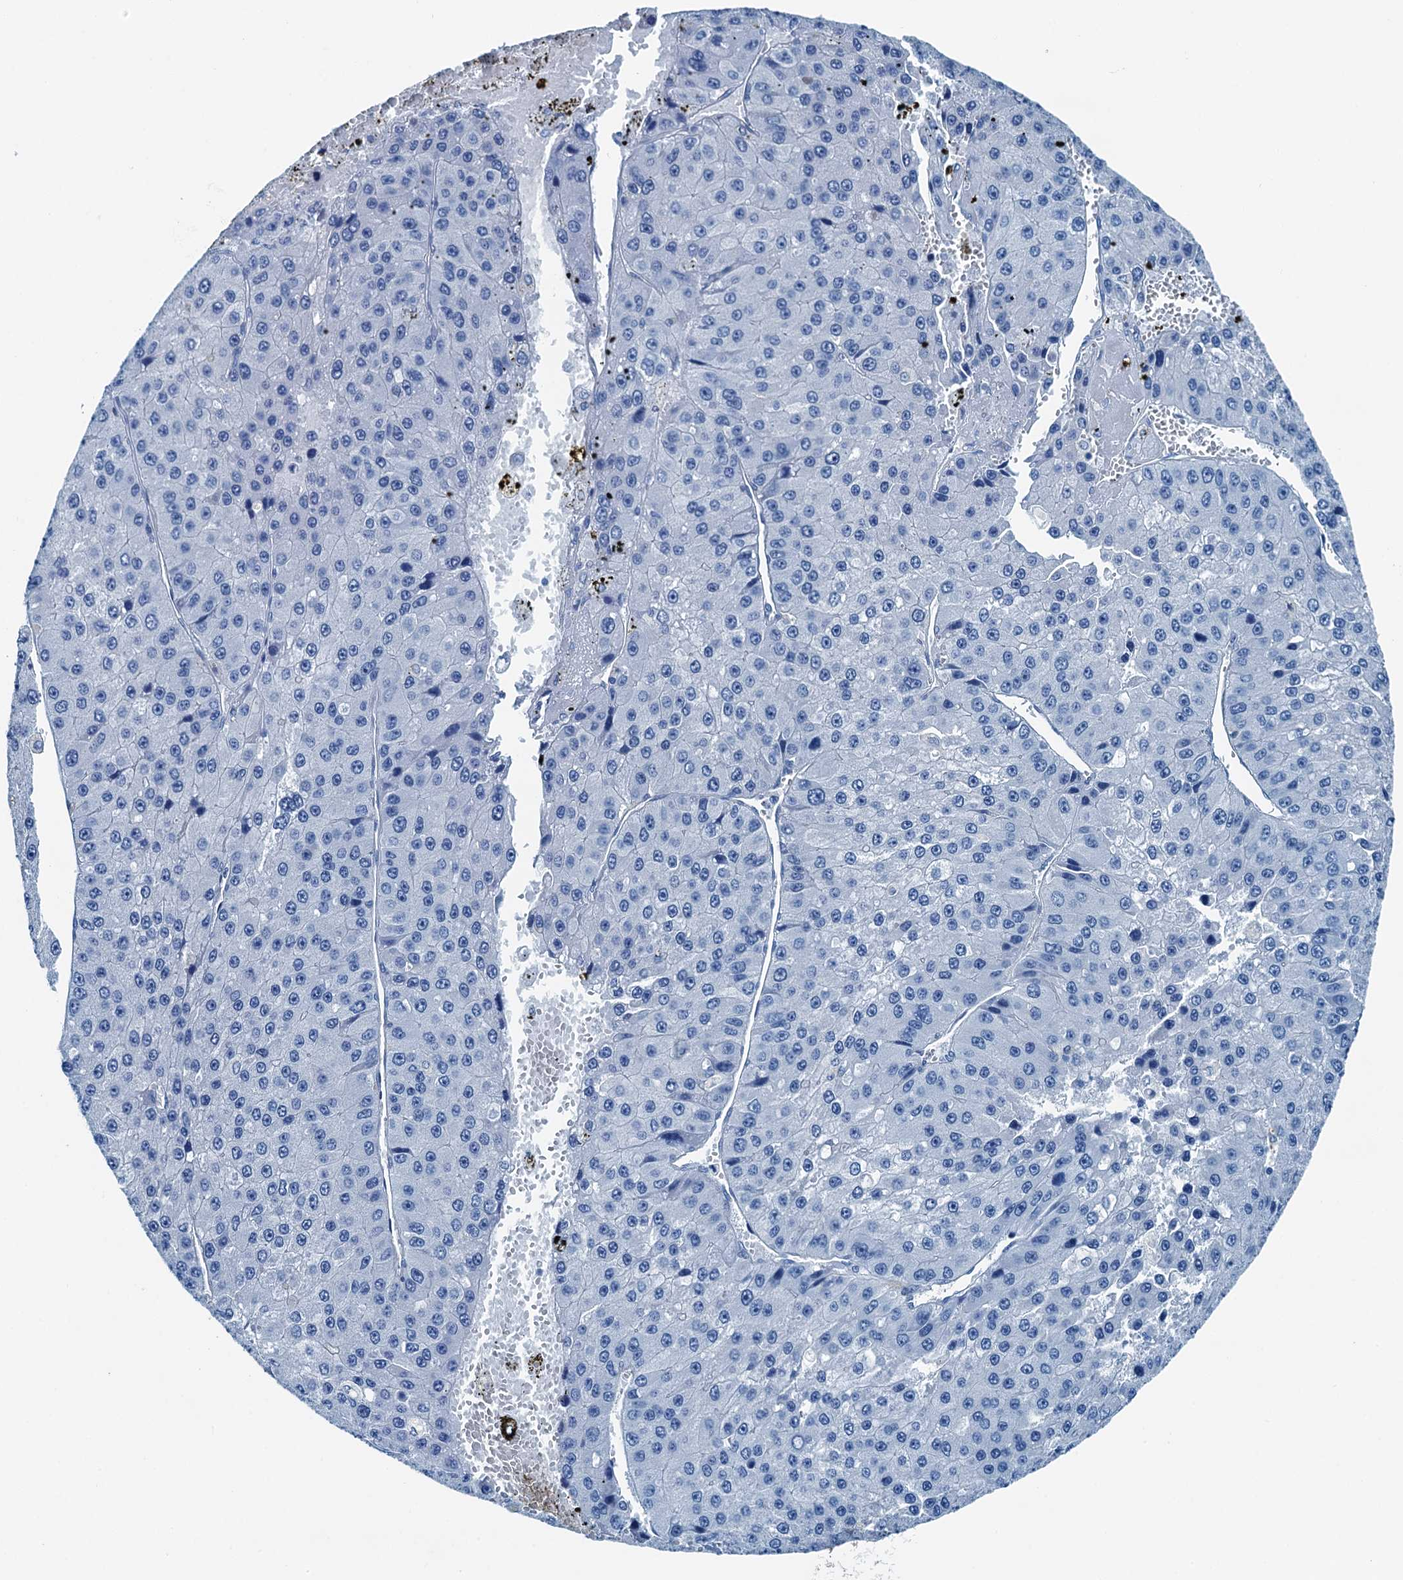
{"staining": {"intensity": "negative", "quantity": "none", "location": "none"}, "tissue": "liver cancer", "cell_type": "Tumor cells", "image_type": "cancer", "snomed": [{"axis": "morphology", "description": "Carcinoma, Hepatocellular, NOS"}, {"axis": "topography", "description": "Liver"}], "caption": "Human liver cancer (hepatocellular carcinoma) stained for a protein using IHC shows no staining in tumor cells.", "gene": "RAB3IL1", "patient": {"sex": "female", "age": 73}}